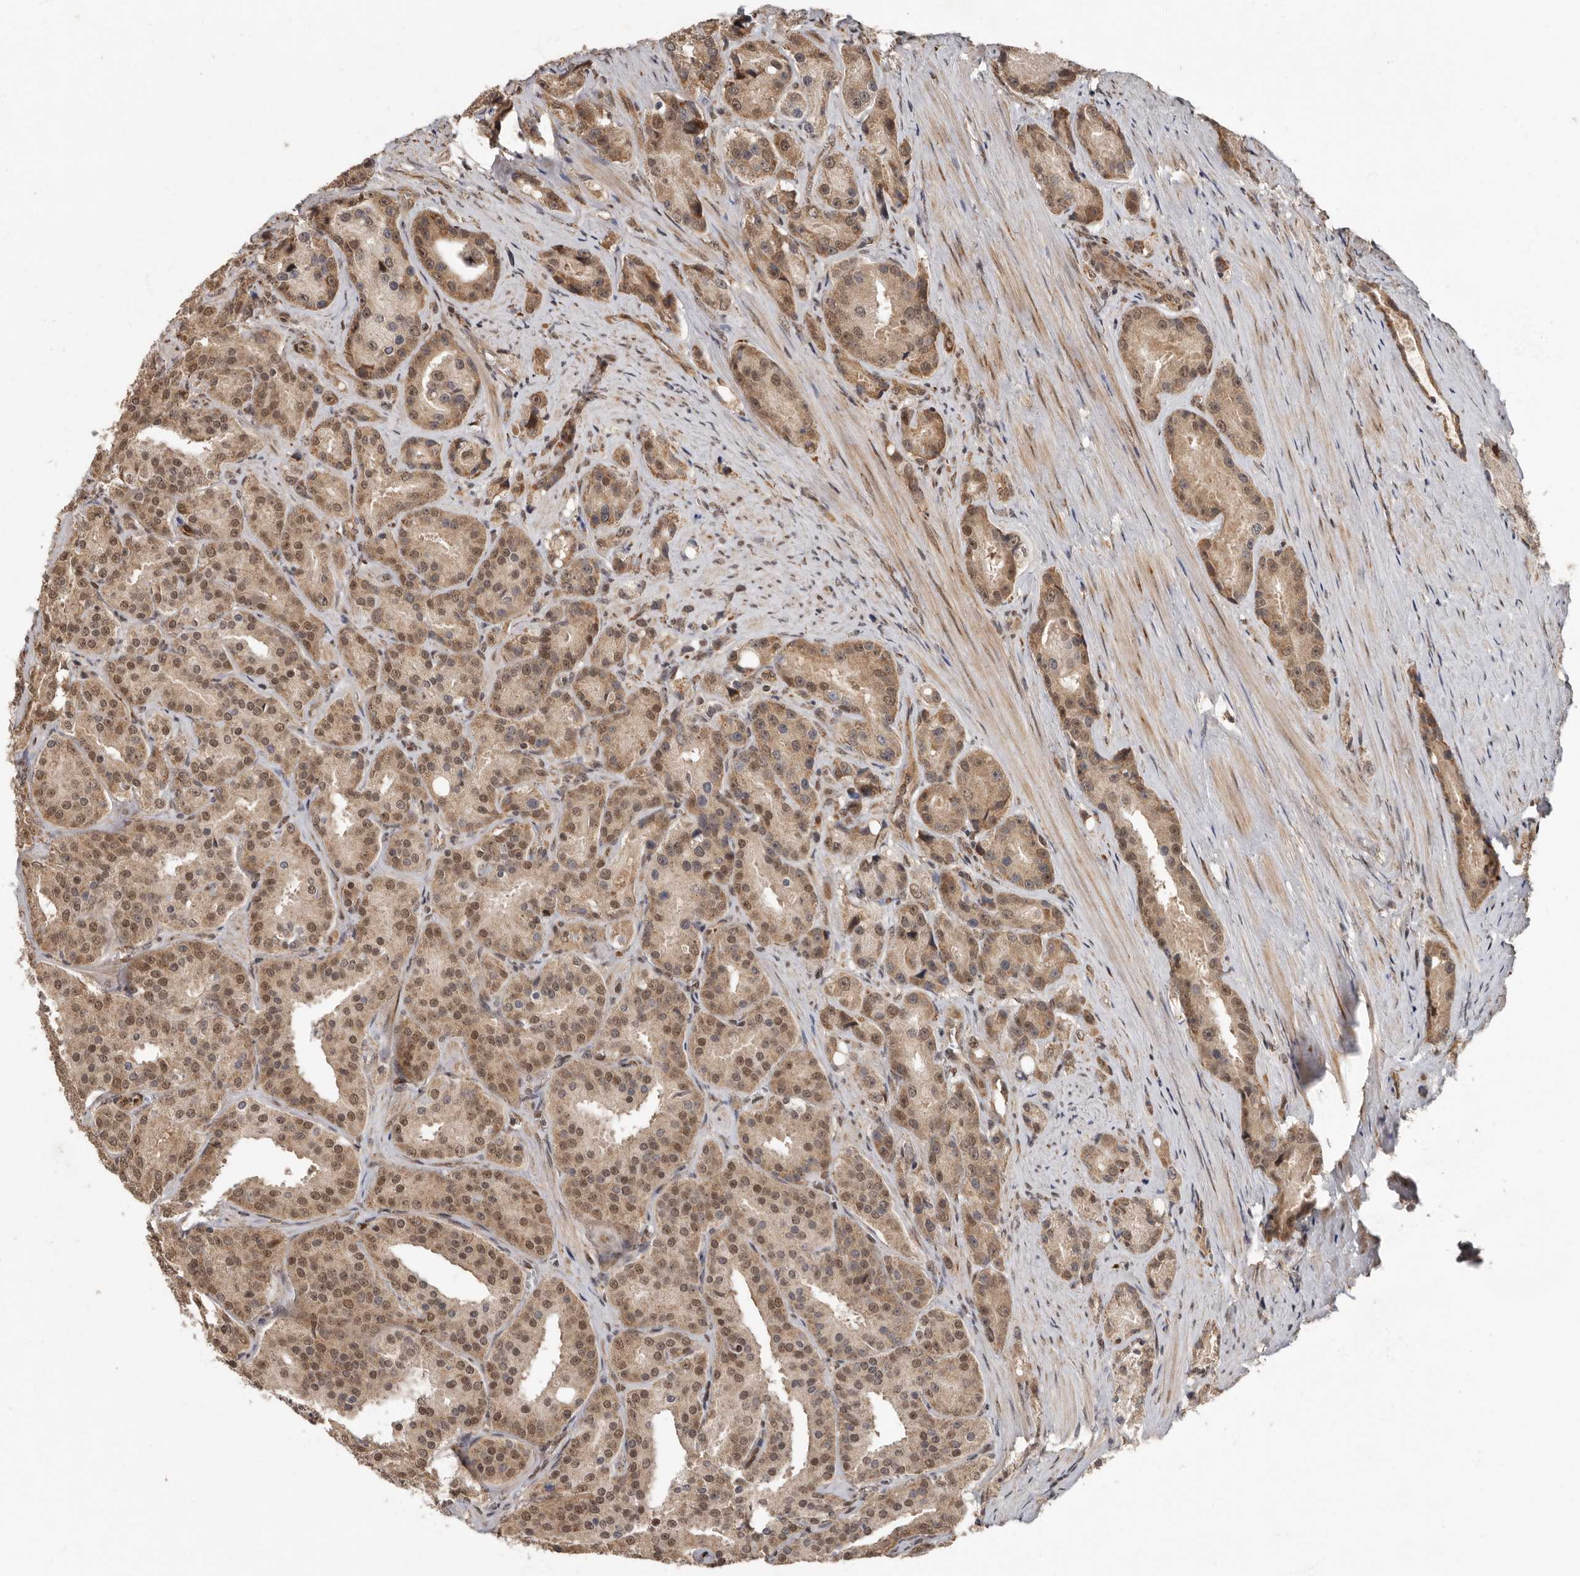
{"staining": {"intensity": "moderate", "quantity": ">75%", "location": "cytoplasmic/membranous,nuclear"}, "tissue": "prostate cancer", "cell_type": "Tumor cells", "image_type": "cancer", "snomed": [{"axis": "morphology", "description": "Adenocarcinoma, High grade"}, {"axis": "topography", "description": "Prostate"}], "caption": "The histopathology image shows immunohistochemical staining of prostate cancer (adenocarcinoma (high-grade)). There is moderate cytoplasmic/membranous and nuclear staining is seen in about >75% of tumor cells.", "gene": "LRGUK", "patient": {"sex": "male", "age": 60}}